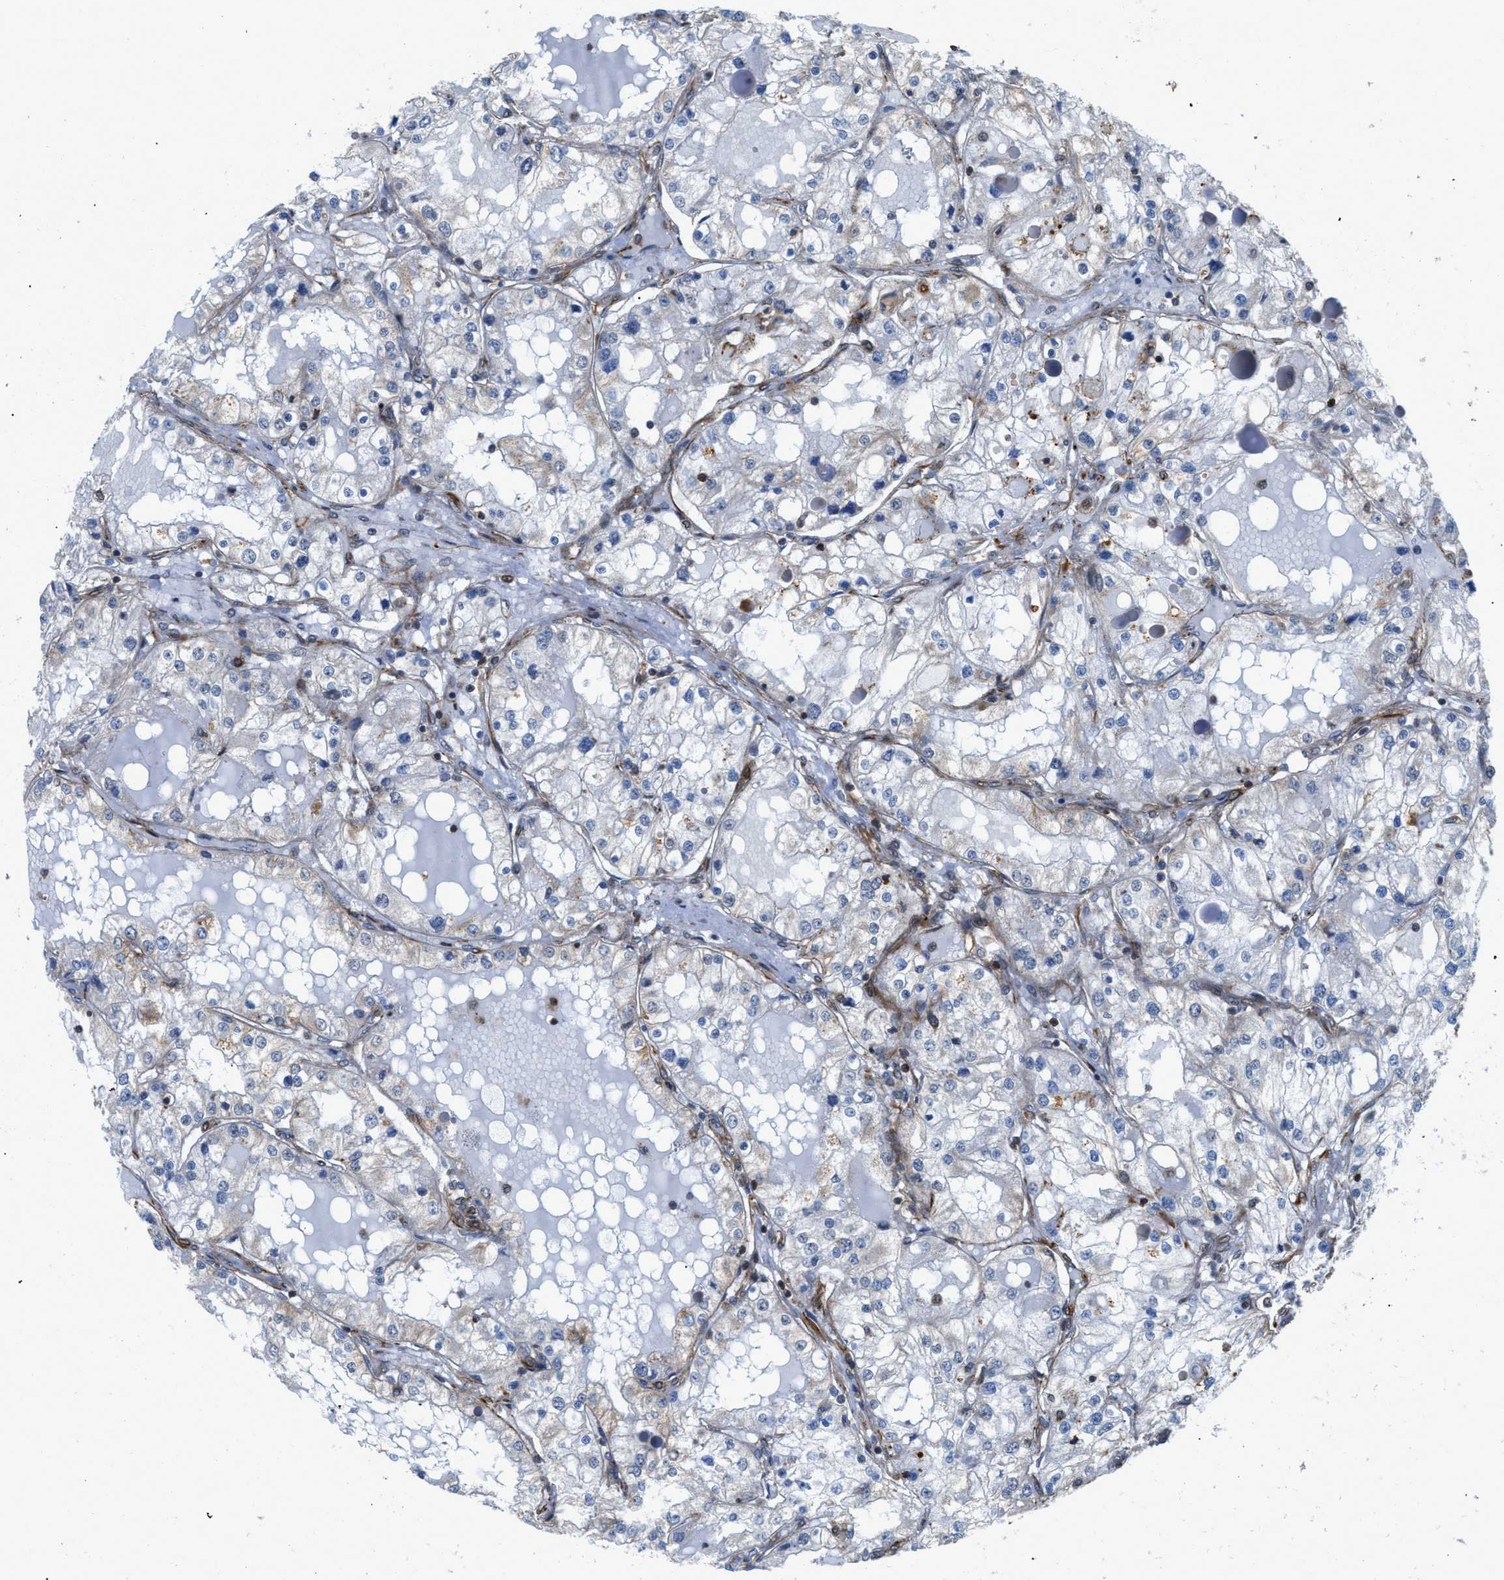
{"staining": {"intensity": "weak", "quantity": "<25%", "location": "cytoplasmic/membranous"}, "tissue": "renal cancer", "cell_type": "Tumor cells", "image_type": "cancer", "snomed": [{"axis": "morphology", "description": "Adenocarcinoma, NOS"}, {"axis": "topography", "description": "Kidney"}], "caption": "Tumor cells are negative for protein expression in human renal adenocarcinoma. Brightfield microscopy of IHC stained with DAB (3,3'-diaminobenzidine) (brown) and hematoxylin (blue), captured at high magnification.", "gene": "PTPRE", "patient": {"sex": "male", "age": 68}}